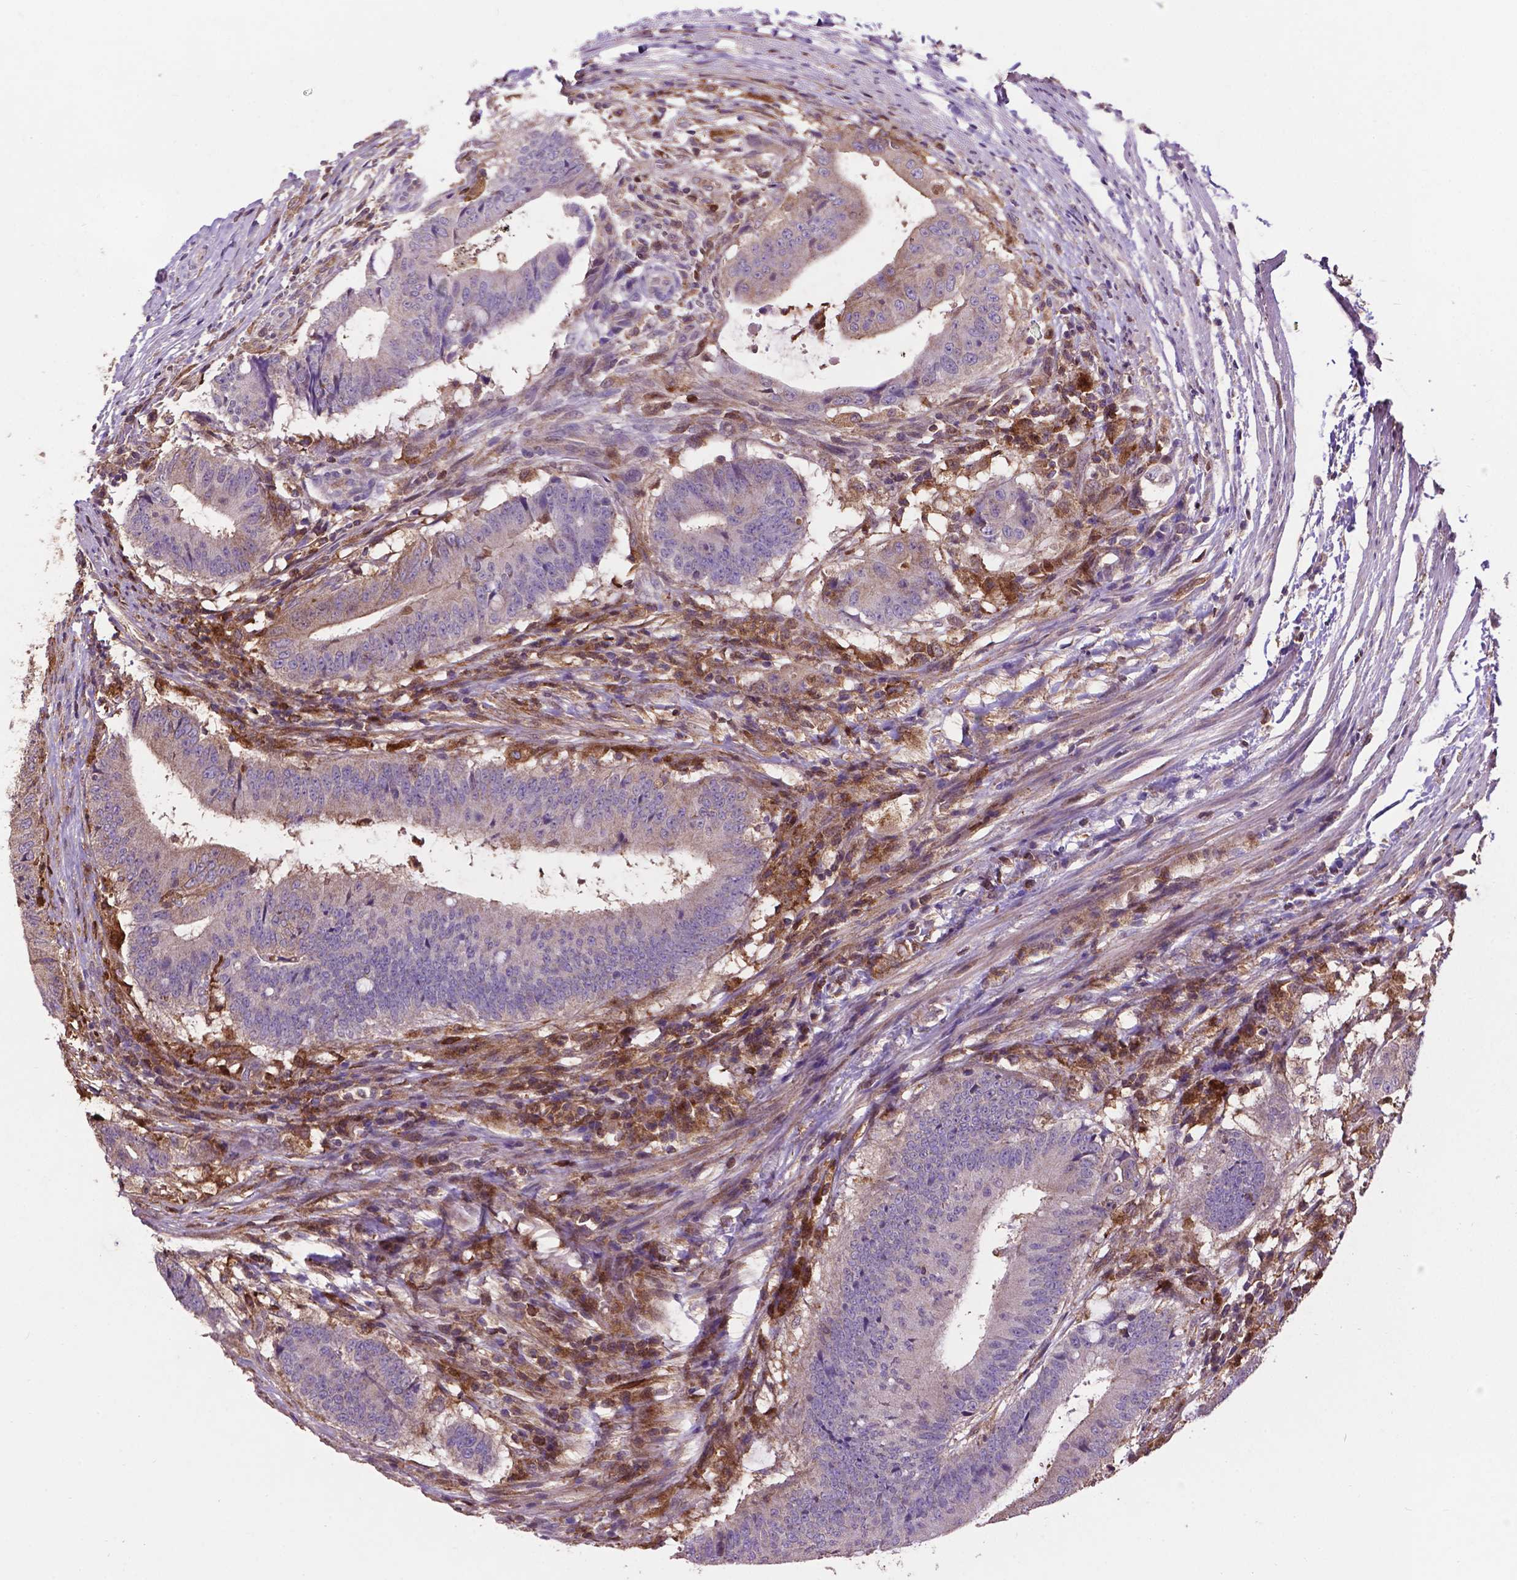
{"staining": {"intensity": "moderate", "quantity": "<25%", "location": "cytoplasmic/membranous"}, "tissue": "colorectal cancer", "cell_type": "Tumor cells", "image_type": "cancer", "snomed": [{"axis": "morphology", "description": "Adenocarcinoma, NOS"}, {"axis": "topography", "description": "Colon"}], "caption": "Immunohistochemistry of human colorectal cancer (adenocarcinoma) reveals low levels of moderate cytoplasmic/membranous expression in approximately <25% of tumor cells. The protein of interest is stained brown, and the nuclei are stained in blue (DAB (3,3'-diaminobenzidine) IHC with brightfield microscopy, high magnification).", "gene": "SMAD3", "patient": {"sex": "female", "age": 43}}